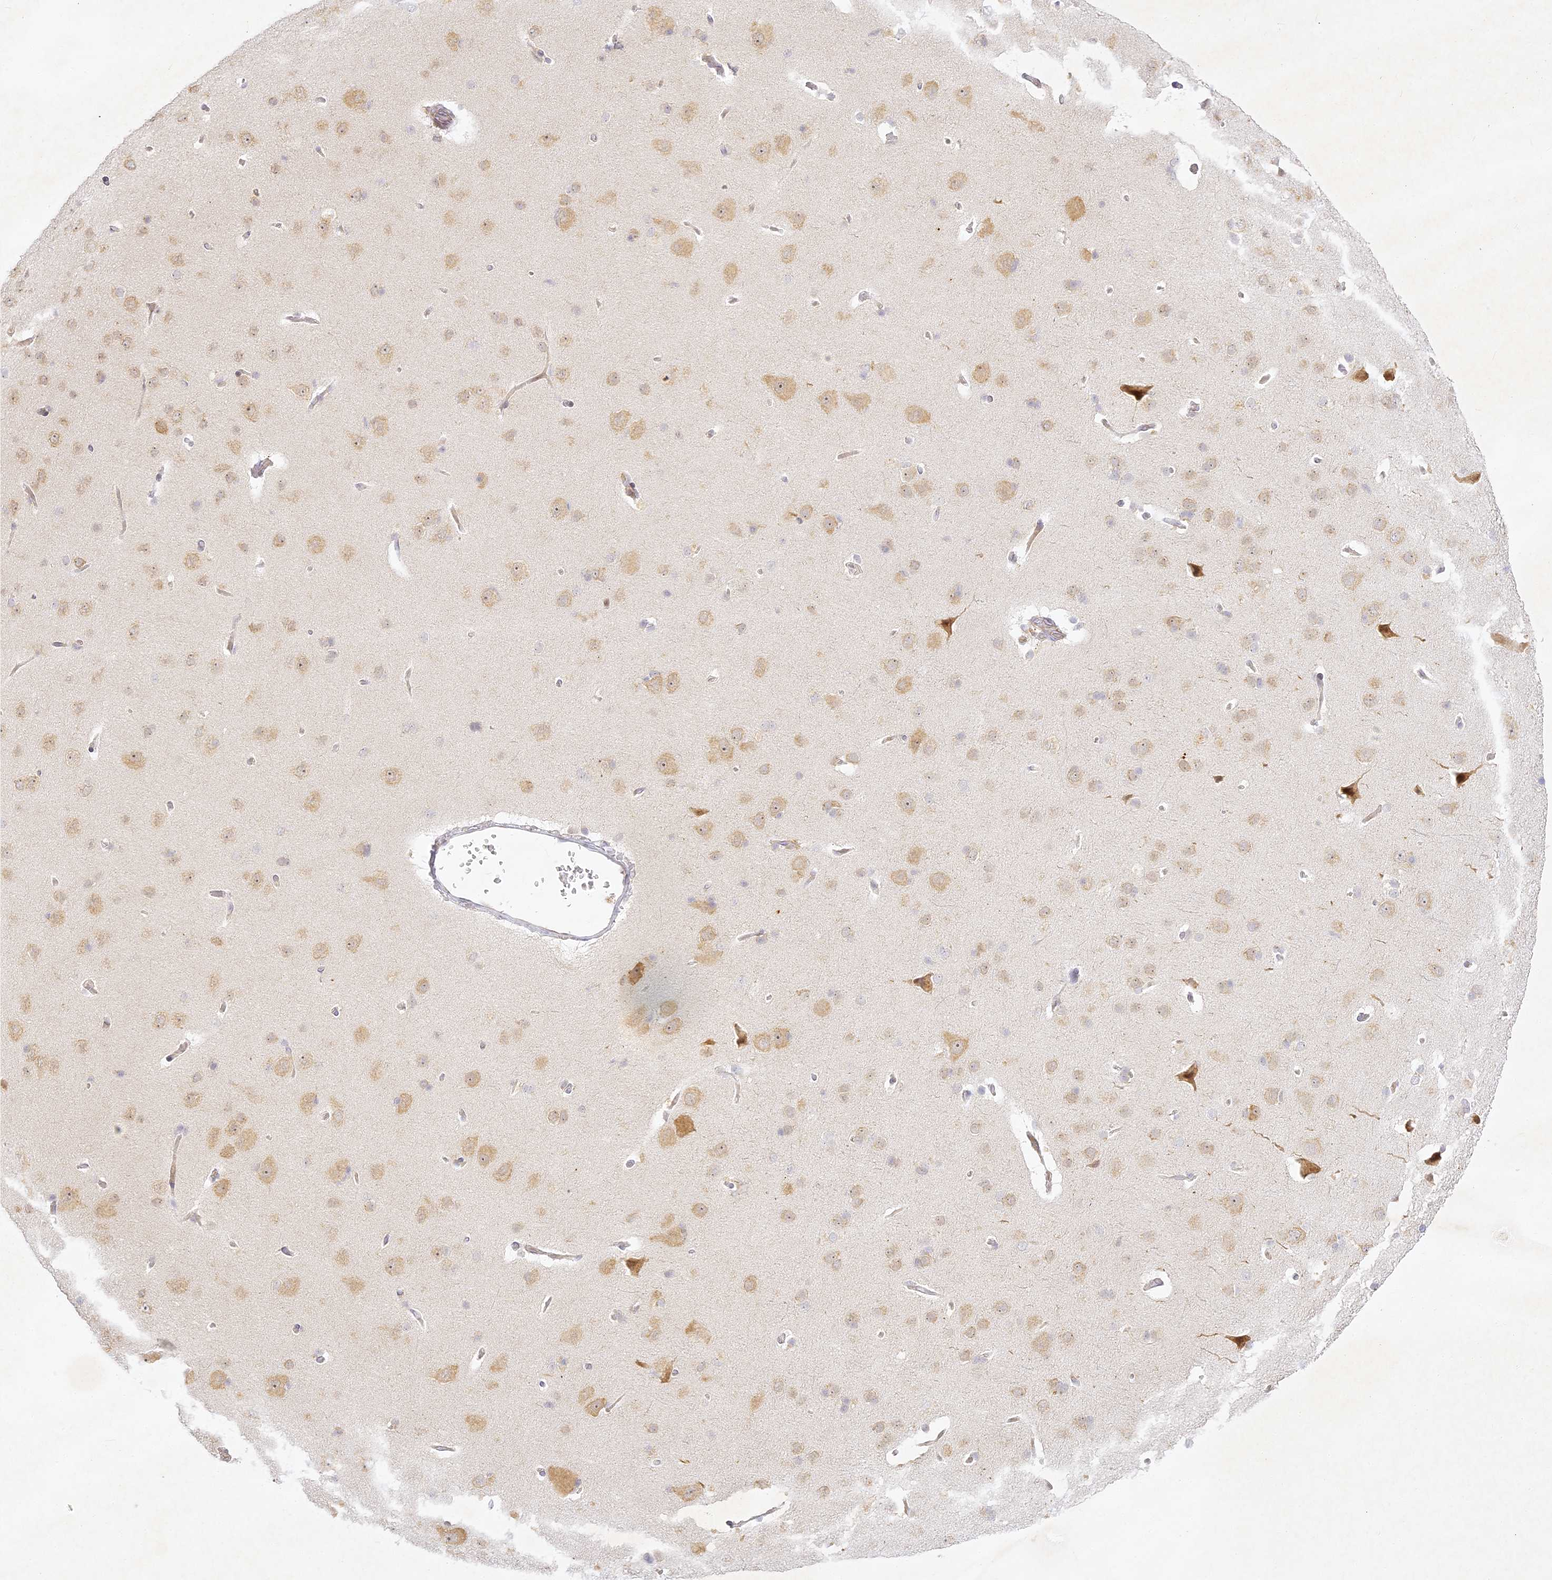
{"staining": {"intensity": "negative", "quantity": "none", "location": "none"}, "tissue": "cerebral cortex", "cell_type": "Endothelial cells", "image_type": "normal", "snomed": [{"axis": "morphology", "description": "Normal tissue, NOS"}, {"axis": "topography", "description": "Cerebral cortex"}], "caption": "High power microscopy micrograph of an immunohistochemistry photomicrograph of normal cerebral cortex, revealing no significant positivity in endothelial cells.", "gene": "SLC30A5", "patient": {"sex": "male", "age": 62}}